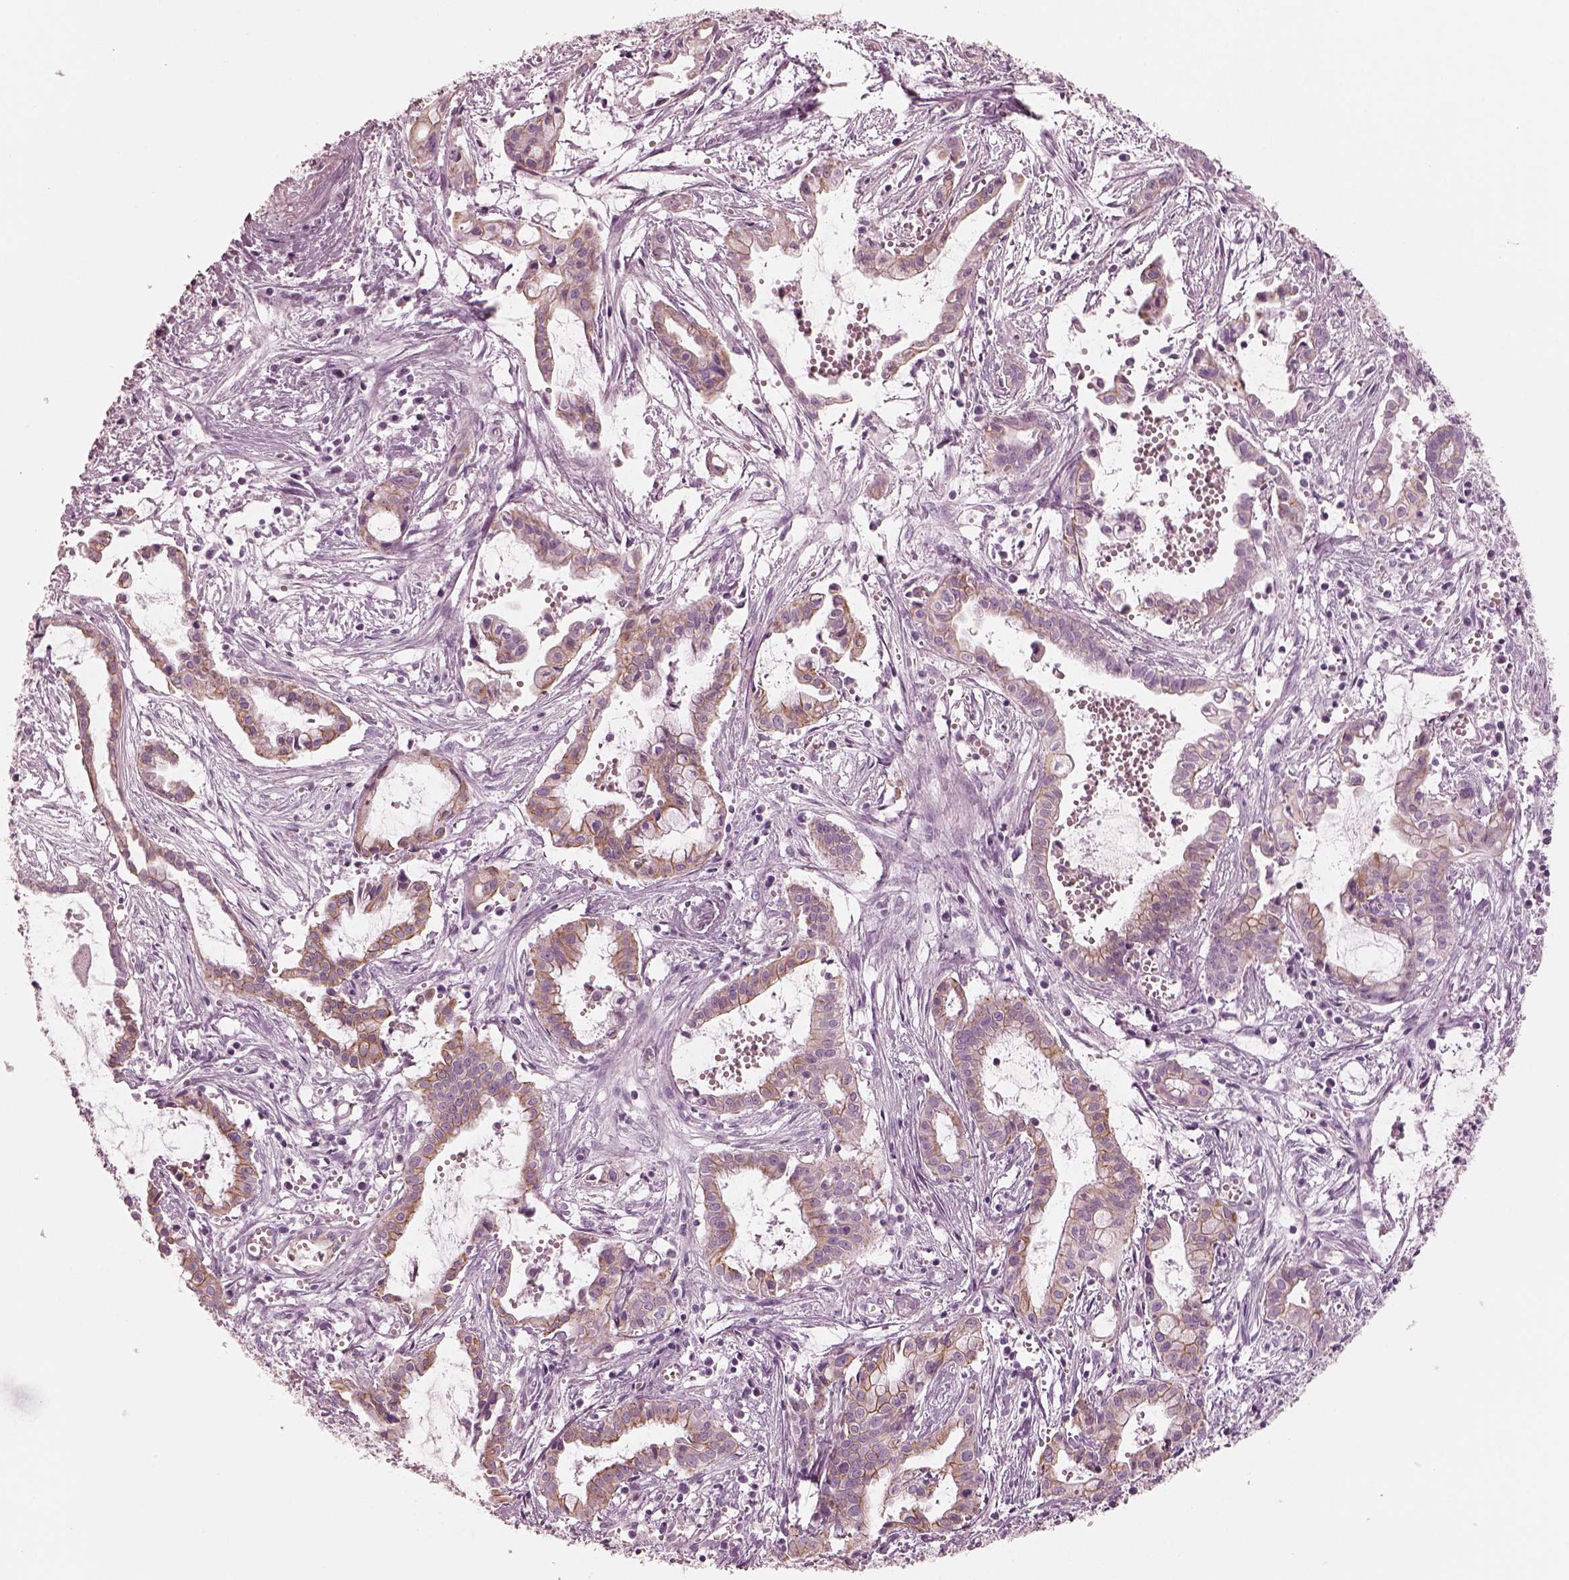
{"staining": {"intensity": "moderate", "quantity": "25%-75%", "location": "cytoplasmic/membranous"}, "tissue": "pancreatic cancer", "cell_type": "Tumor cells", "image_type": "cancer", "snomed": [{"axis": "morphology", "description": "Adenocarcinoma, NOS"}, {"axis": "topography", "description": "Pancreas"}], "caption": "This image displays IHC staining of human adenocarcinoma (pancreatic), with medium moderate cytoplasmic/membranous staining in about 25%-75% of tumor cells.", "gene": "PON3", "patient": {"sex": "male", "age": 48}}